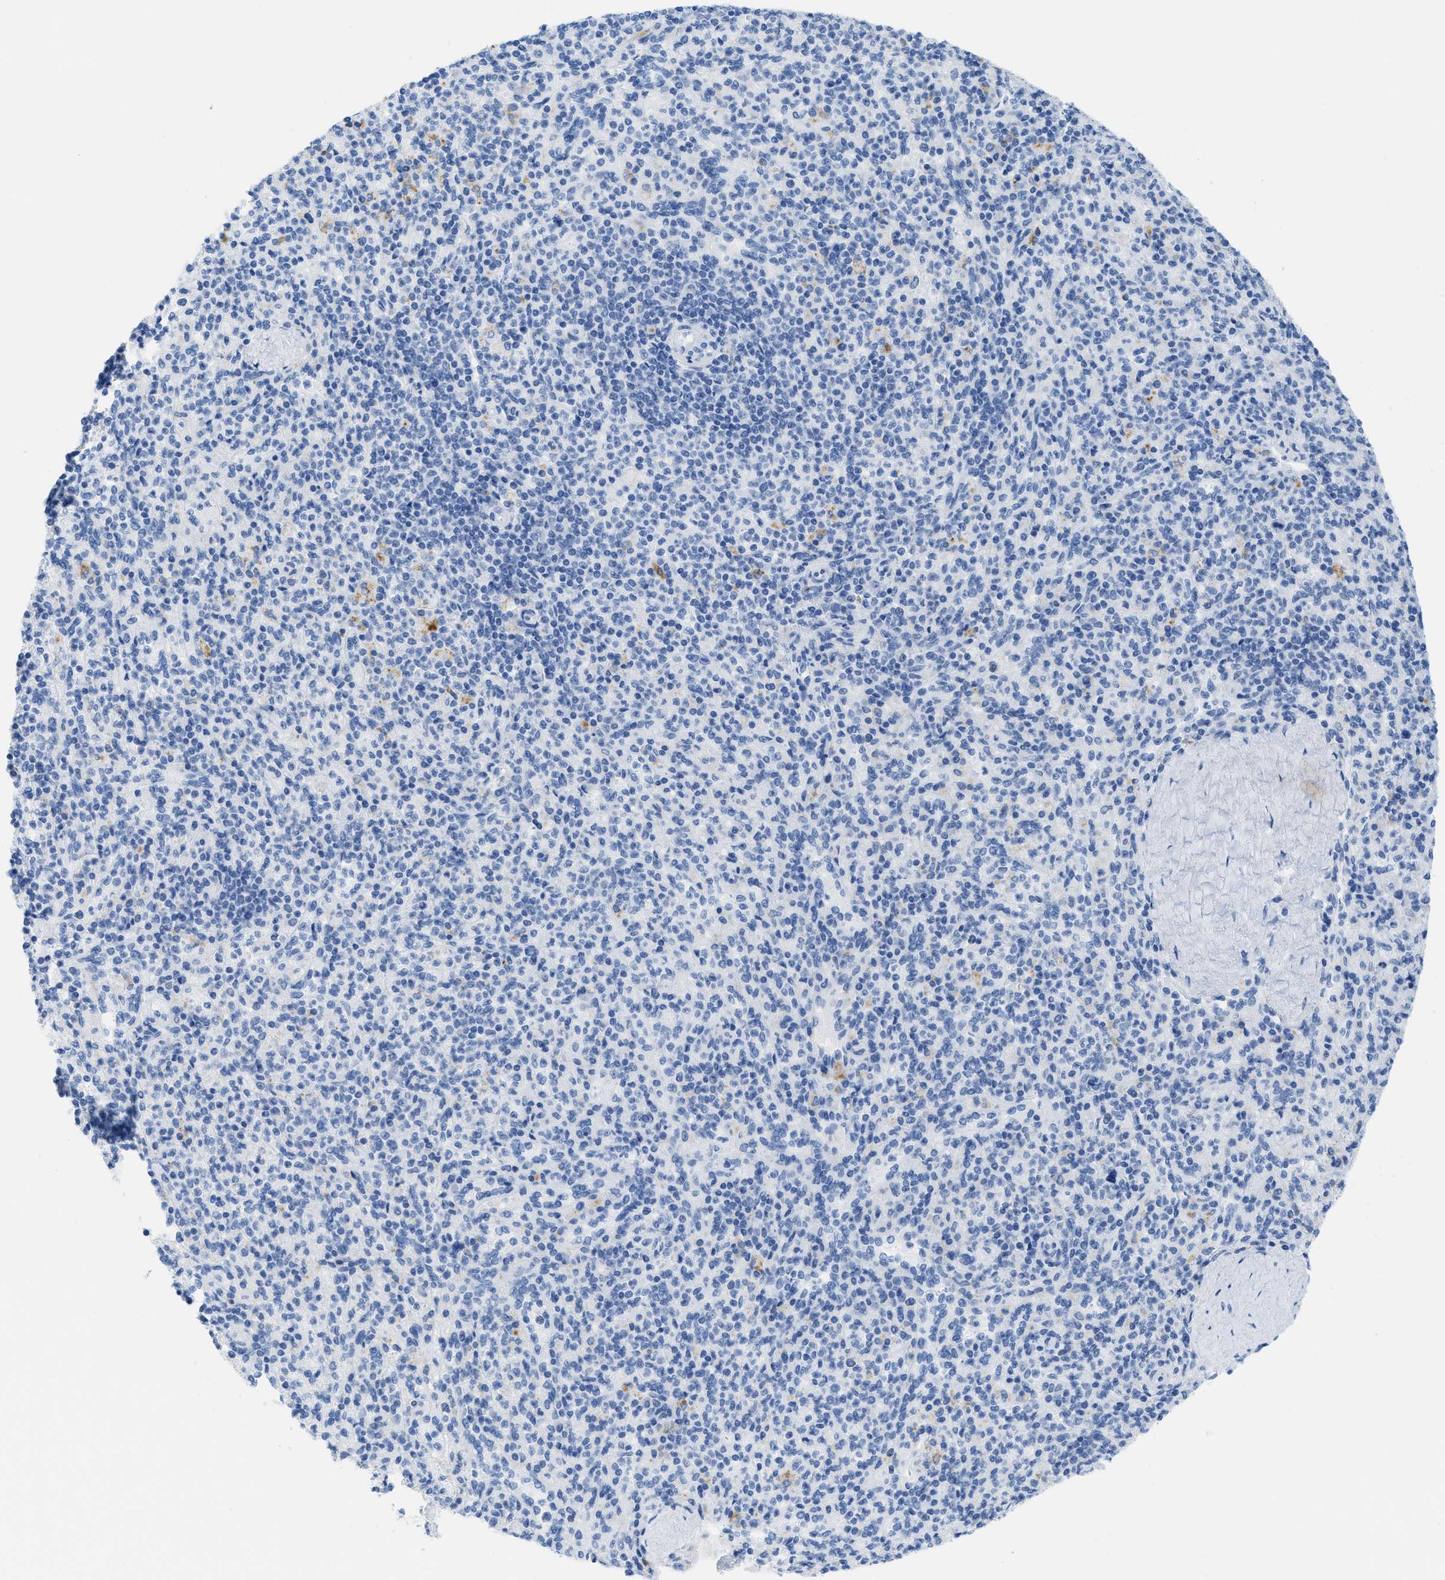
{"staining": {"intensity": "negative", "quantity": "none", "location": "none"}, "tissue": "spleen", "cell_type": "Cells in red pulp", "image_type": "normal", "snomed": [{"axis": "morphology", "description": "Normal tissue, NOS"}, {"axis": "topography", "description": "Spleen"}], "caption": "Cells in red pulp are negative for protein expression in benign human spleen. (IHC, brightfield microscopy, high magnification).", "gene": "WDR4", "patient": {"sex": "male", "age": 36}}